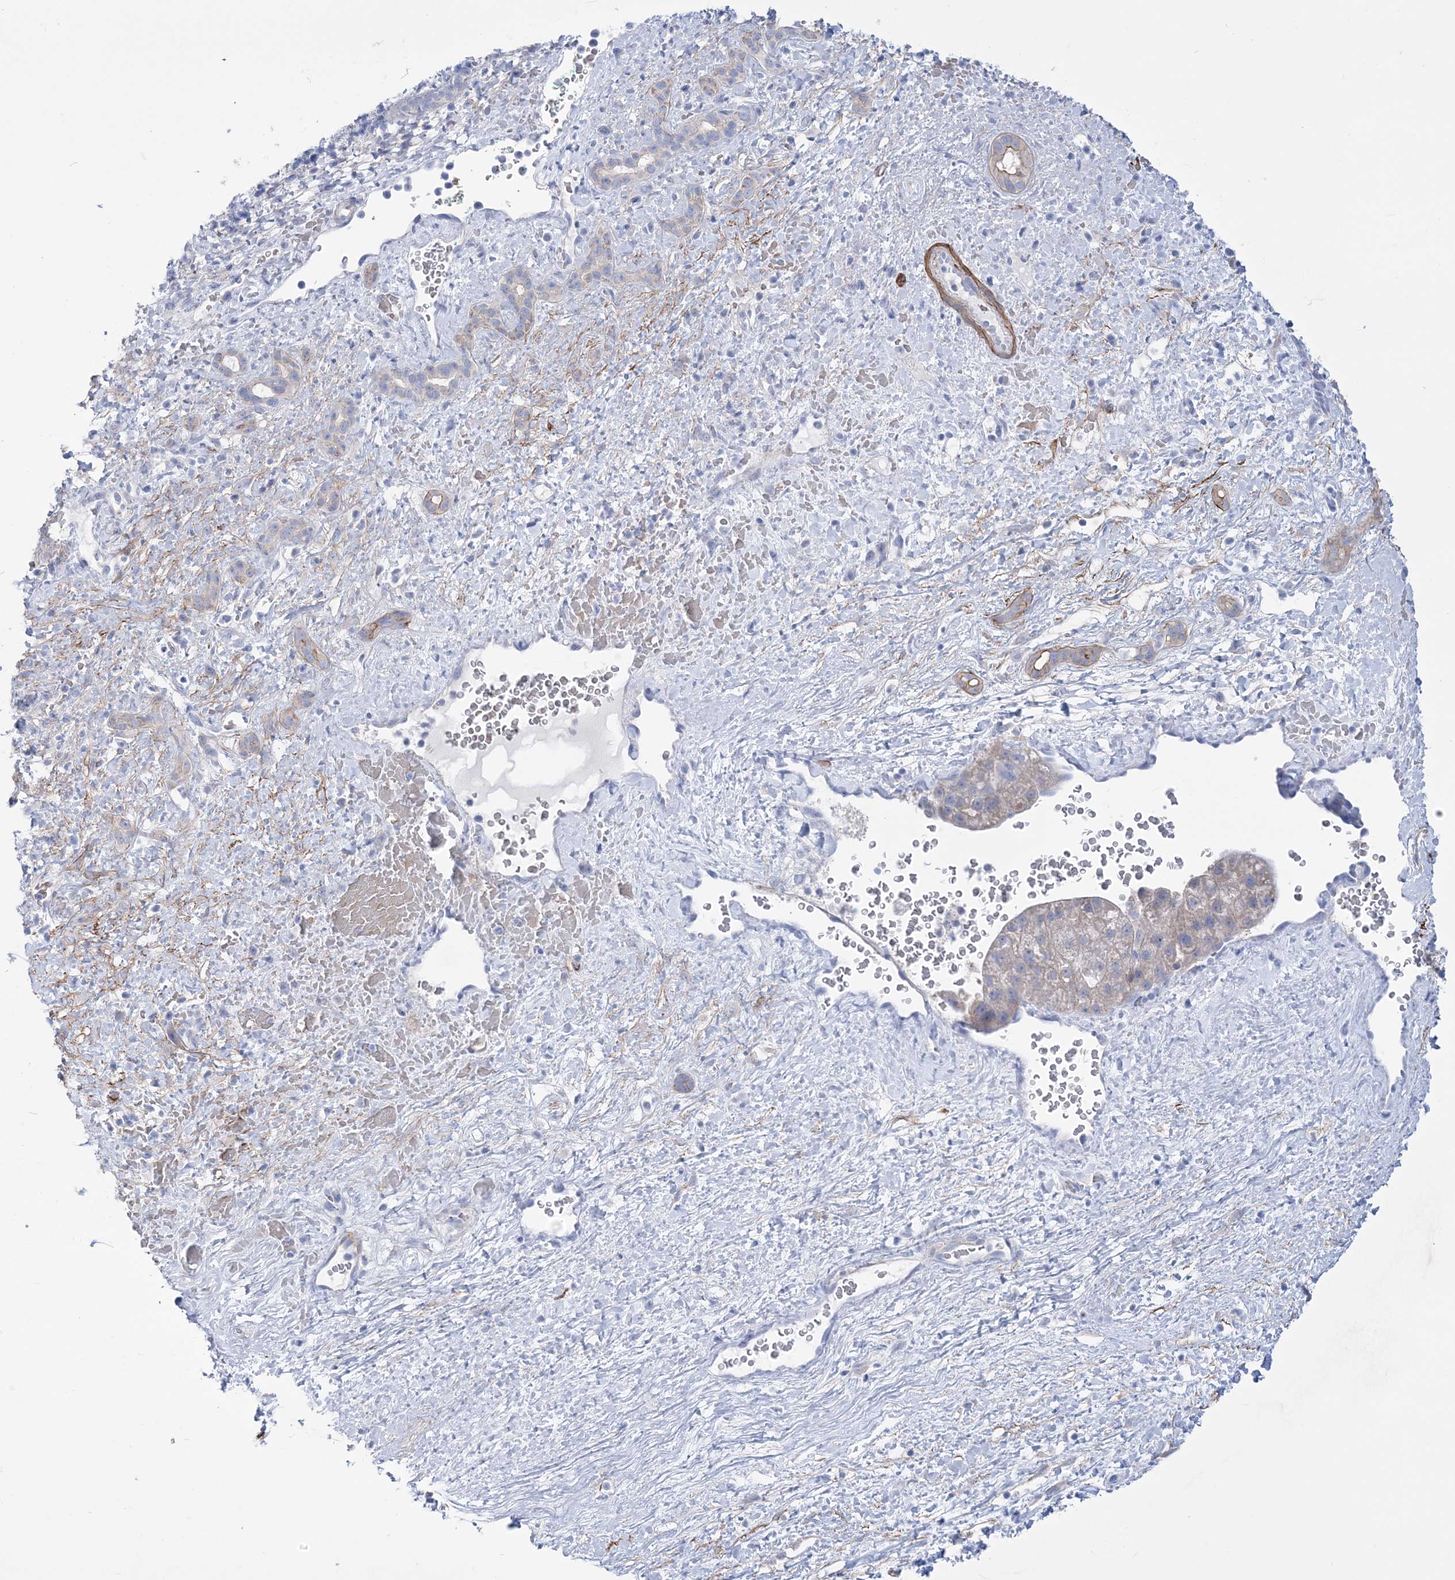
{"staining": {"intensity": "weak", "quantity": "<25%", "location": "cytoplasmic/membranous"}, "tissue": "liver cancer", "cell_type": "Tumor cells", "image_type": "cancer", "snomed": [{"axis": "morphology", "description": "Normal tissue, NOS"}, {"axis": "morphology", "description": "Carcinoma, Hepatocellular, NOS"}, {"axis": "topography", "description": "Liver"}], "caption": "This histopathology image is of liver cancer (hepatocellular carcinoma) stained with IHC to label a protein in brown with the nuclei are counter-stained blue. There is no staining in tumor cells. (DAB immunohistochemistry, high magnification).", "gene": "WDR74", "patient": {"sex": "male", "age": 57}}